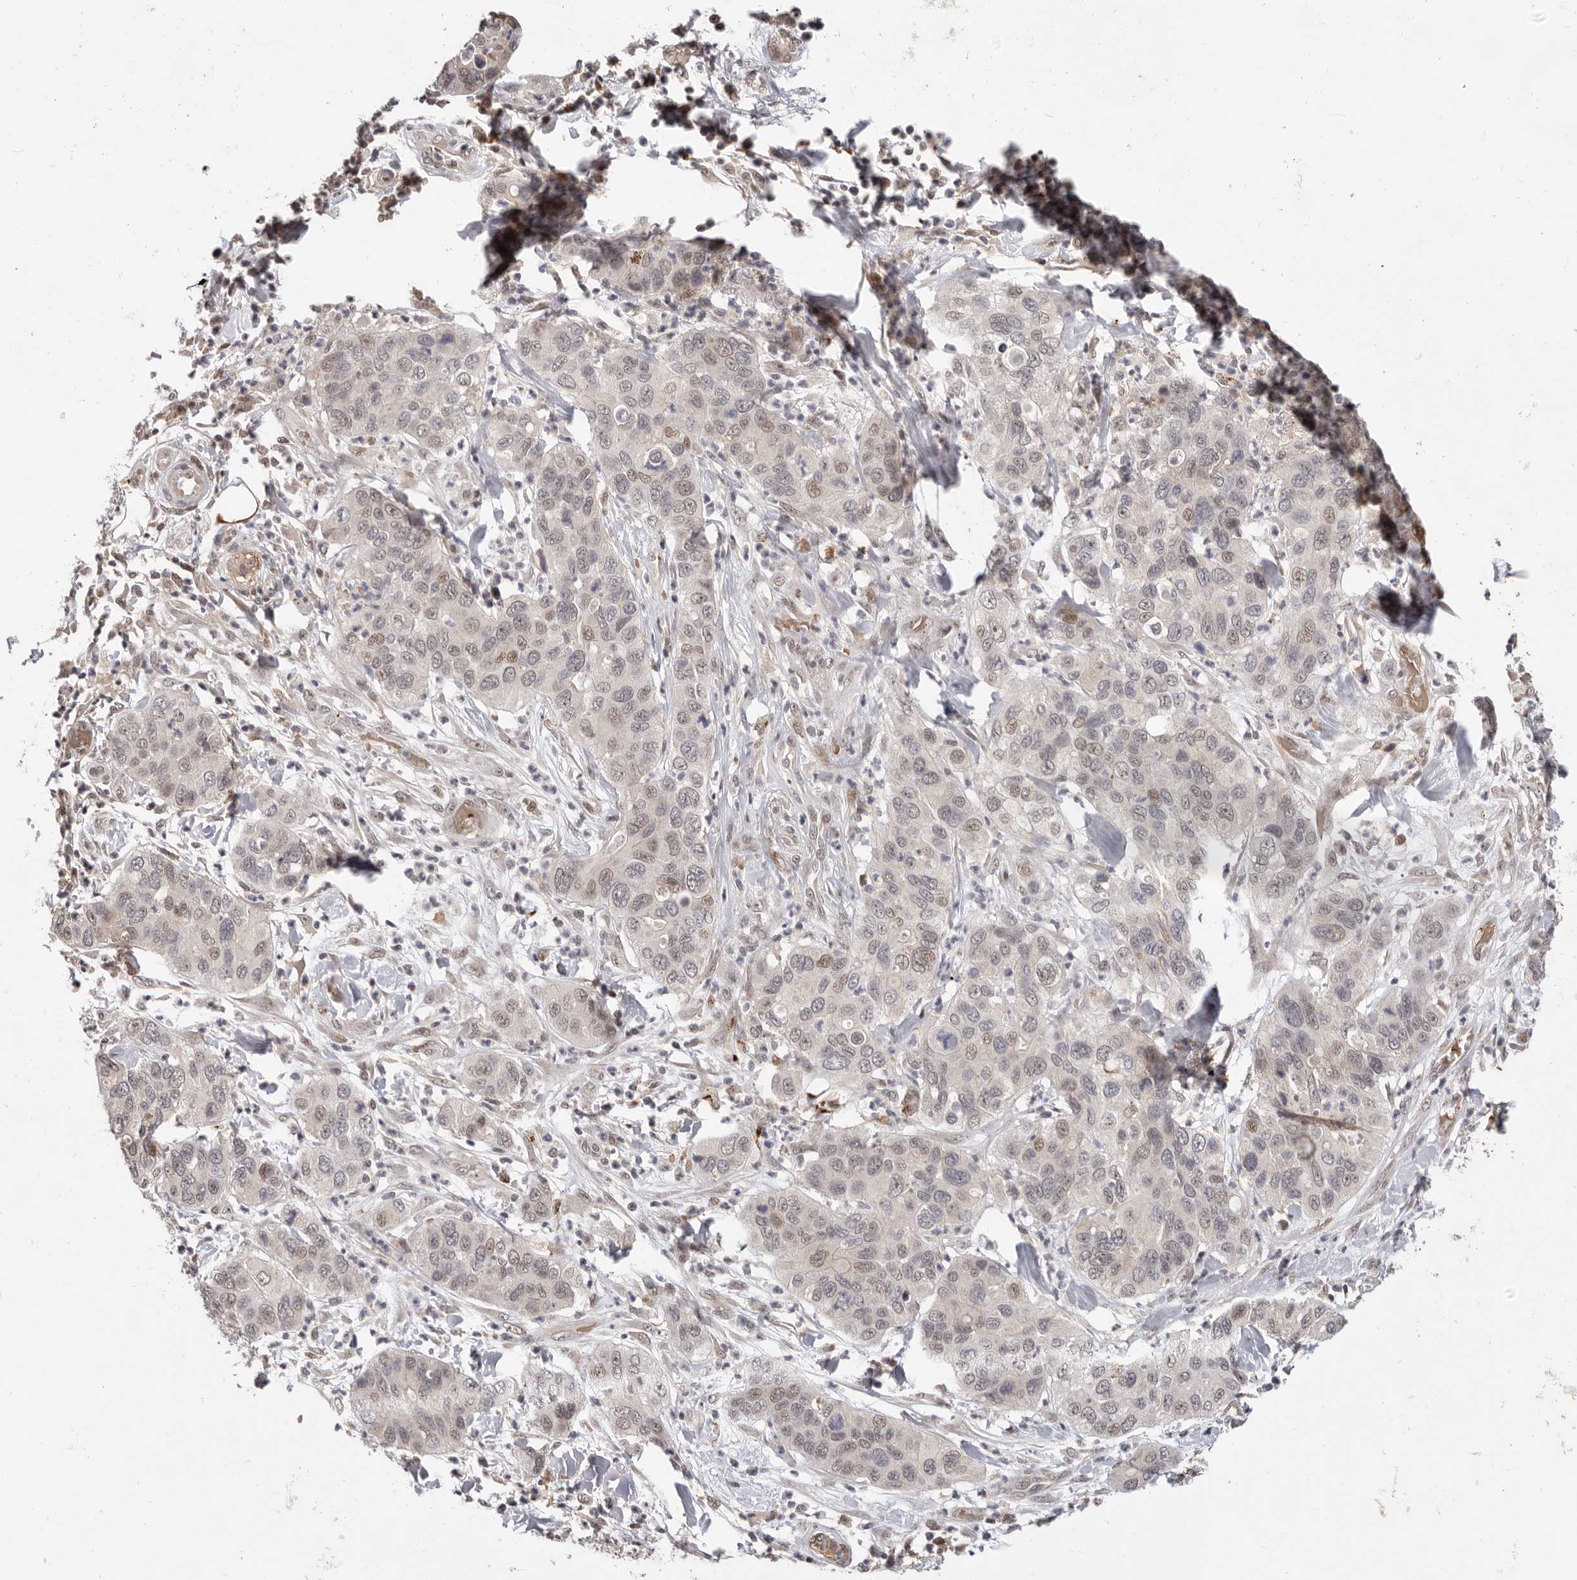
{"staining": {"intensity": "weak", "quantity": "<25%", "location": "nuclear"}, "tissue": "pancreatic cancer", "cell_type": "Tumor cells", "image_type": "cancer", "snomed": [{"axis": "morphology", "description": "Adenocarcinoma, NOS"}, {"axis": "topography", "description": "Pancreas"}], "caption": "IHC photomicrograph of human adenocarcinoma (pancreatic) stained for a protein (brown), which demonstrates no positivity in tumor cells.", "gene": "NCOA3", "patient": {"sex": "female", "age": 71}}